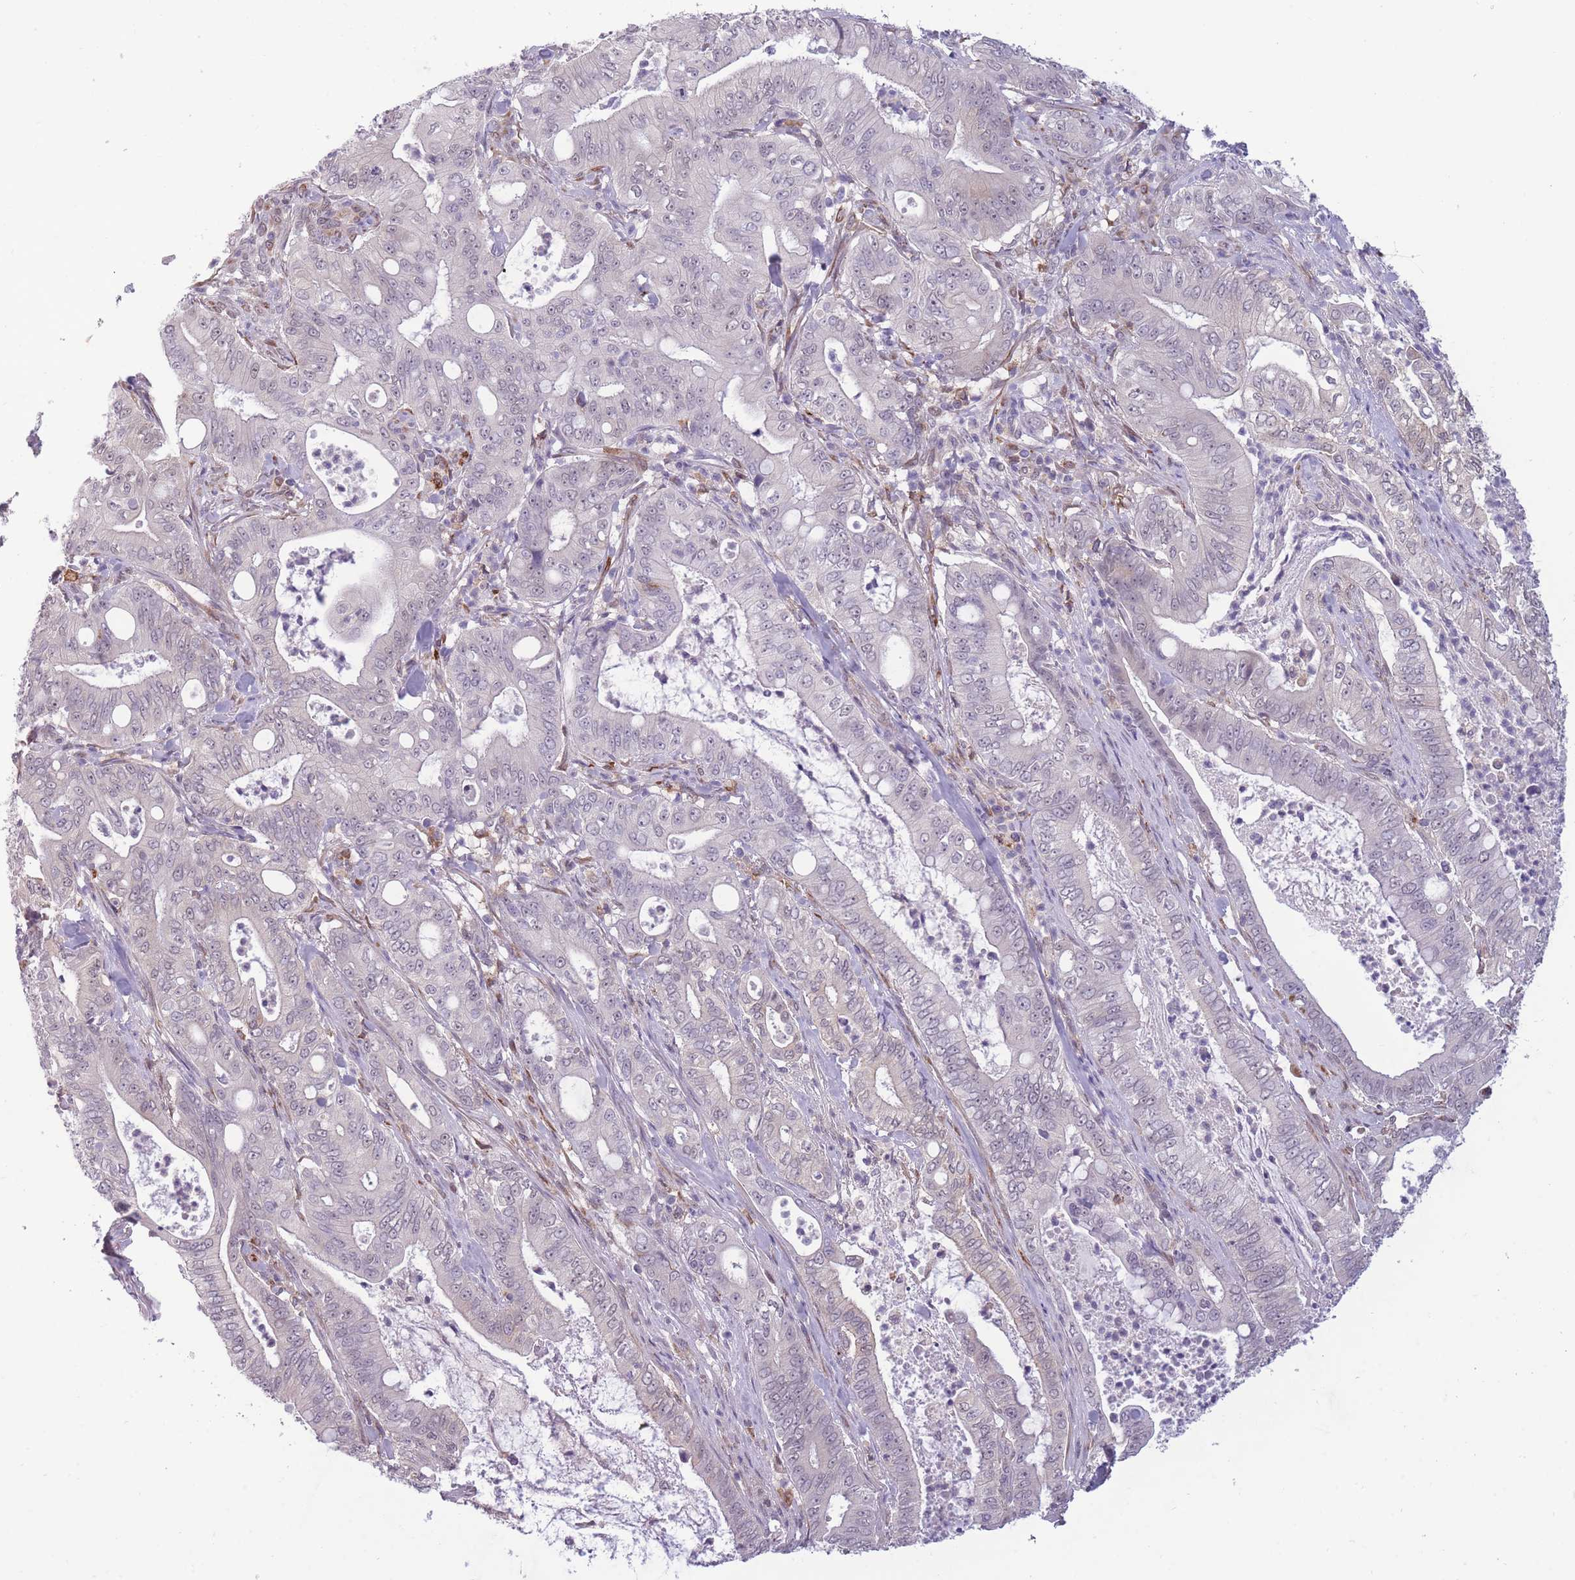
{"staining": {"intensity": "negative", "quantity": "none", "location": "none"}, "tissue": "pancreatic cancer", "cell_type": "Tumor cells", "image_type": "cancer", "snomed": [{"axis": "morphology", "description": "Adenocarcinoma, NOS"}, {"axis": "topography", "description": "Pancreas"}], "caption": "This histopathology image is of pancreatic cancer stained with immunohistochemistry (IHC) to label a protein in brown with the nuclei are counter-stained blue. There is no positivity in tumor cells. The staining is performed using DAB (3,3'-diaminobenzidine) brown chromogen with nuclei counter-stained in using hematoxylin.", "gene": "TMEM121", "patient": {"sex": "male", "age": 71}}